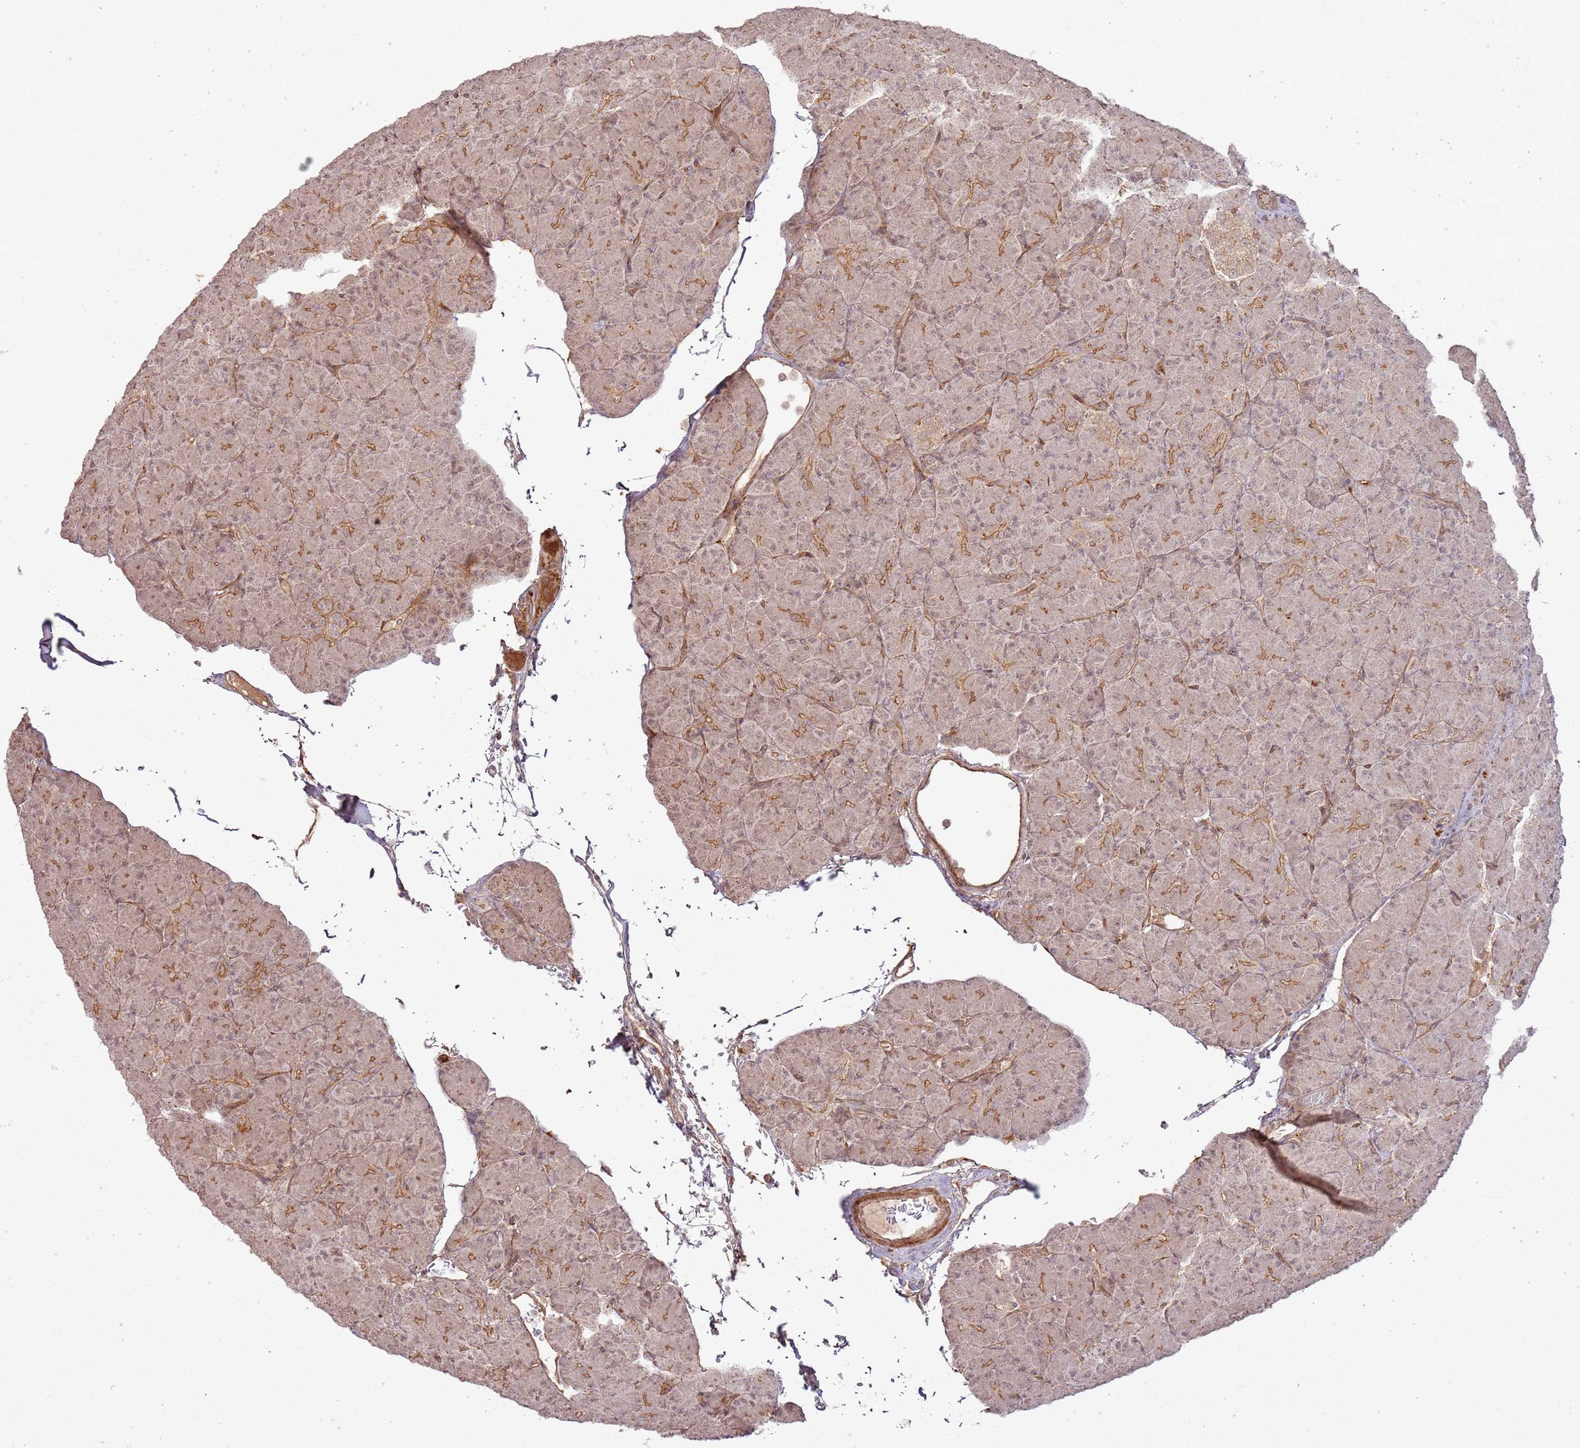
{"staining": {"intensity": "moderate", "quantity": "25%-75%", "location": "cytoplasmic/membranous,nuclear"}, "tissue": "pancreas", "cell_type": "Exocrine glandular cells", "image_type": "normal", "snomed": [{"axis": "morphology", "description": "Normal tissue, NOS"}, {"axis": "topography", "description": "Pancreas"}], "caption": "The histopathology image shows staining of normal pancreas, revealing moderate cytoplasmic/membranous,nuclear protein staining (brown color) within exocrine glandular cells.", "gene": "ZNF623", "patient": {"sex": "female", "age": 43}}